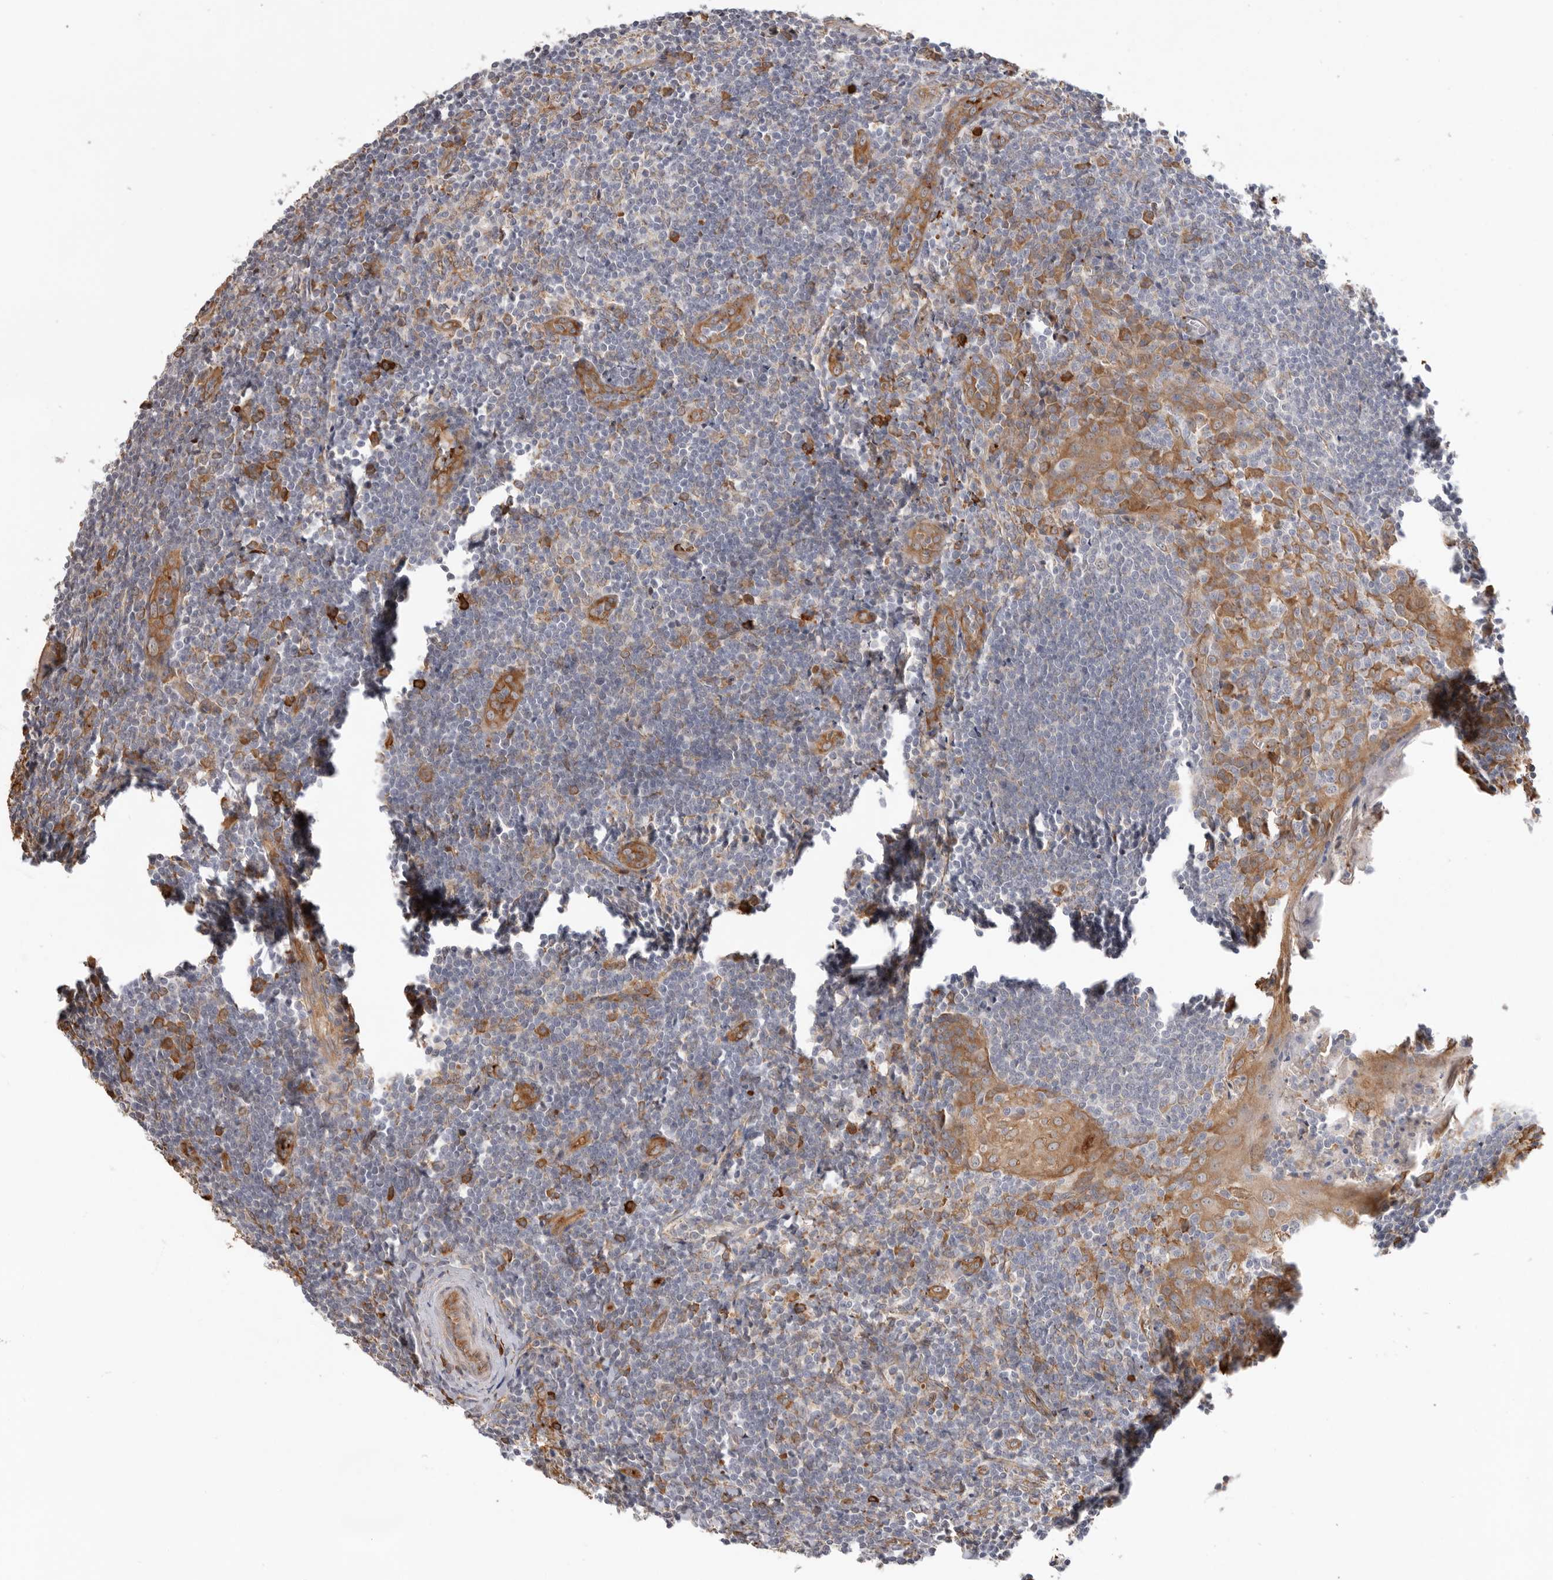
{"staining": {"intensity": "moderate", "quantity": "<25%", "location": "cytoplasmic/membranous"}, "tissue": "tonsil", "cell_type": "Germinal center cells", "image_type": "normal", "snomed": [{"axis": "morphology", "description": "Normal tissue, NOS"}, {"axis": "topography", "description": "Tonsil"}], "caption": "DAB immunohistochemical staining of unremarkable human tonsil demonstrates moderate cytoplasmic/membranous protein staining in approximately <25% of germinal center cells.", "gene": "CDC42BPB", "patient": {"sex": "male", "age": 27}}